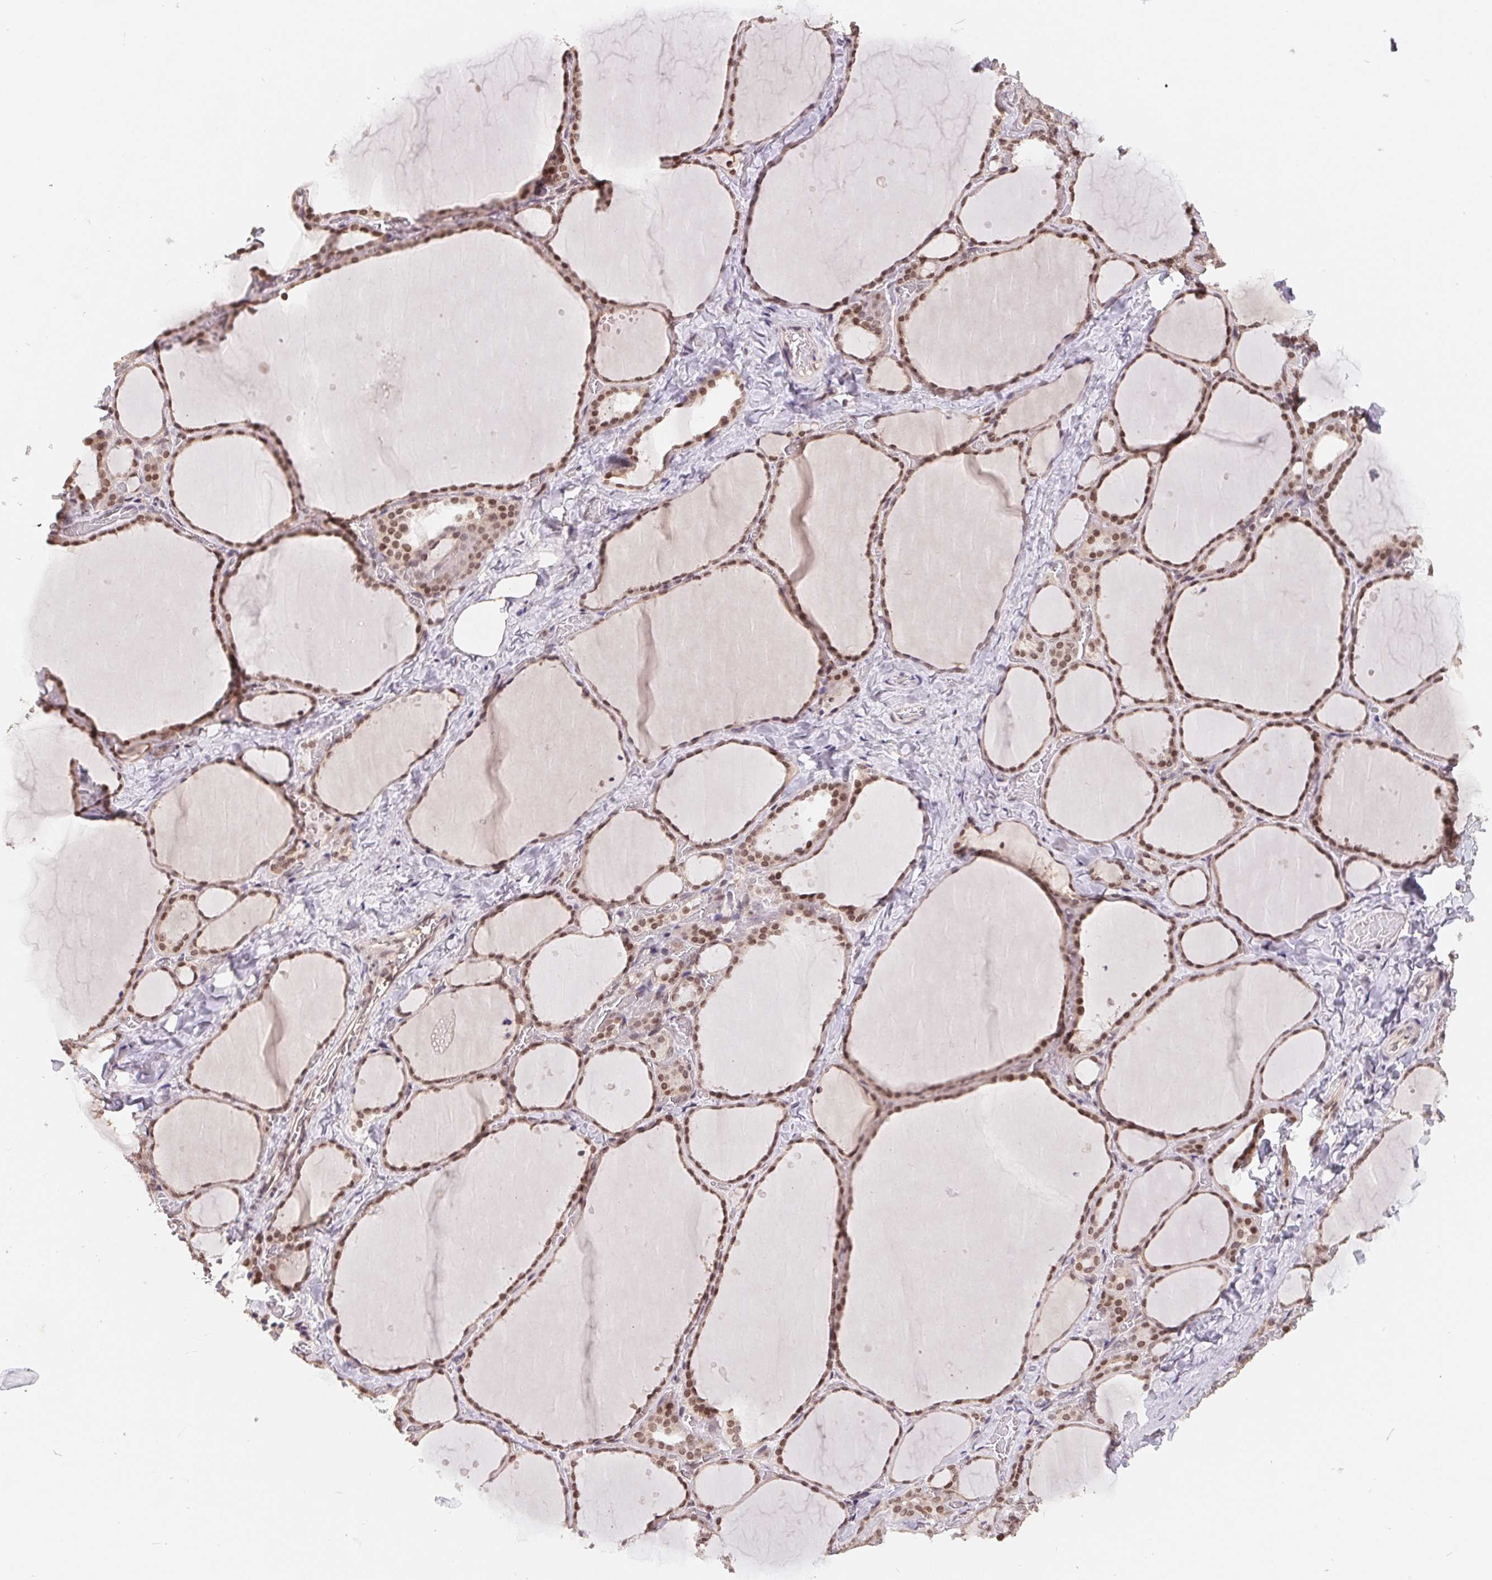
{"staining": {"intensity": "moderate", "quantity": ">75%", "location": "nuclear"}, "tissue": "thyroid gland", "cell_type": "Glandular cells", "image_type": "normal", "snomed": [{"axis": "morphology", "description": "Normal tissue, NOS"}, {"axis": "topography", "description": "Thyroid gland"}], "caption": "A high-resolution photomicrograph shows IHC staining of unremarkable thyroid gland, which demonstrates moderate nuclear staining in about >75% of glandular cells.", "gene": "HMGN3", "patient": {"sex": "female", "age": 36}}